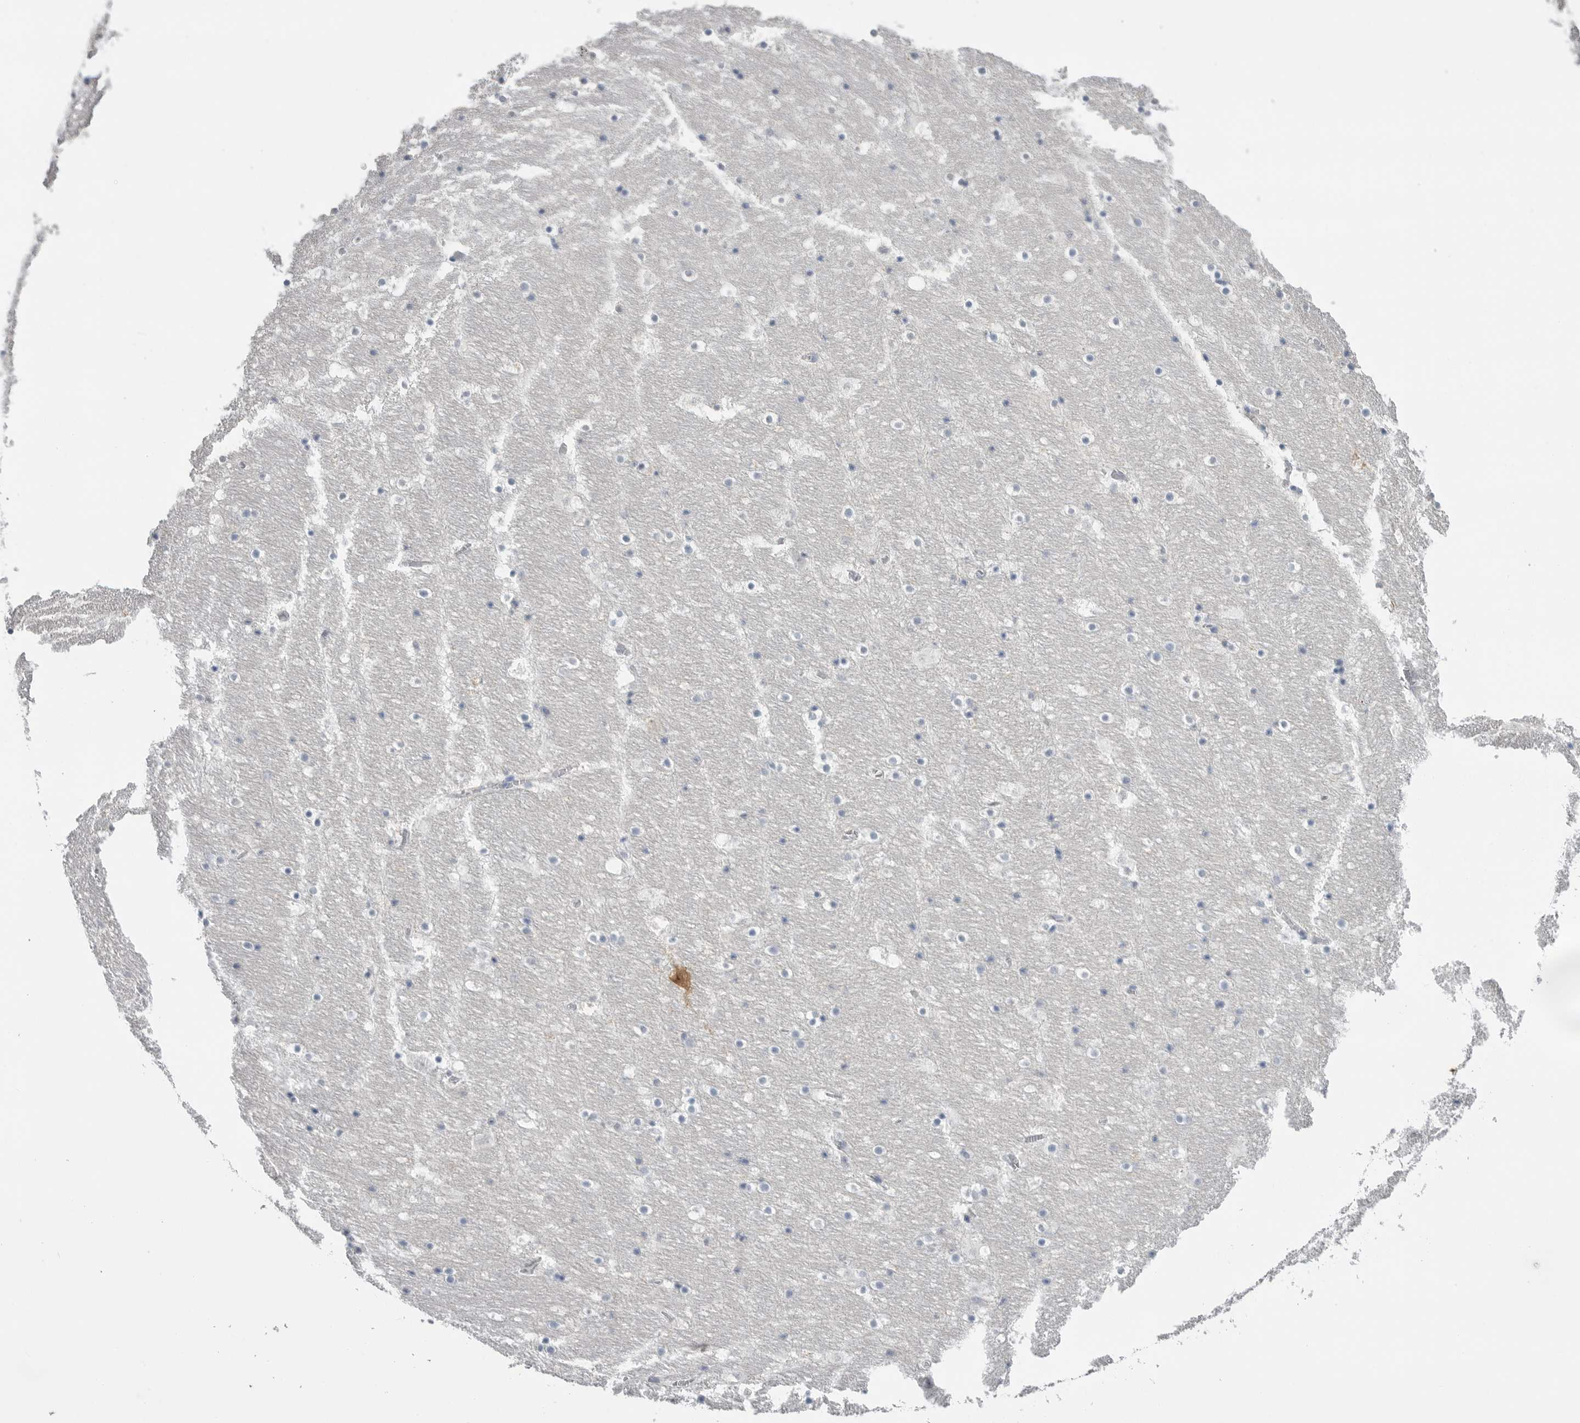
{"staining": {"intensity": "negative", "quantity": "none", "location": "none"}, "tissue": "hippocampus", "cell_type": "Glial cells", "image_type": "normal", "snomed": [{"axis": "morphology", "description": "Normal tissue, NOS"}, {"axis": "topography", "description": "Hippocampus"}], "caption": "The histopathology image shows no significant expression in glial cells of hippocampus. The staining is performed using DAB brown chromogen with nuclei counter-stained in using hematoxylin.", "gene": "FABP6", "patient": {"sex": "male", "age": 45}}